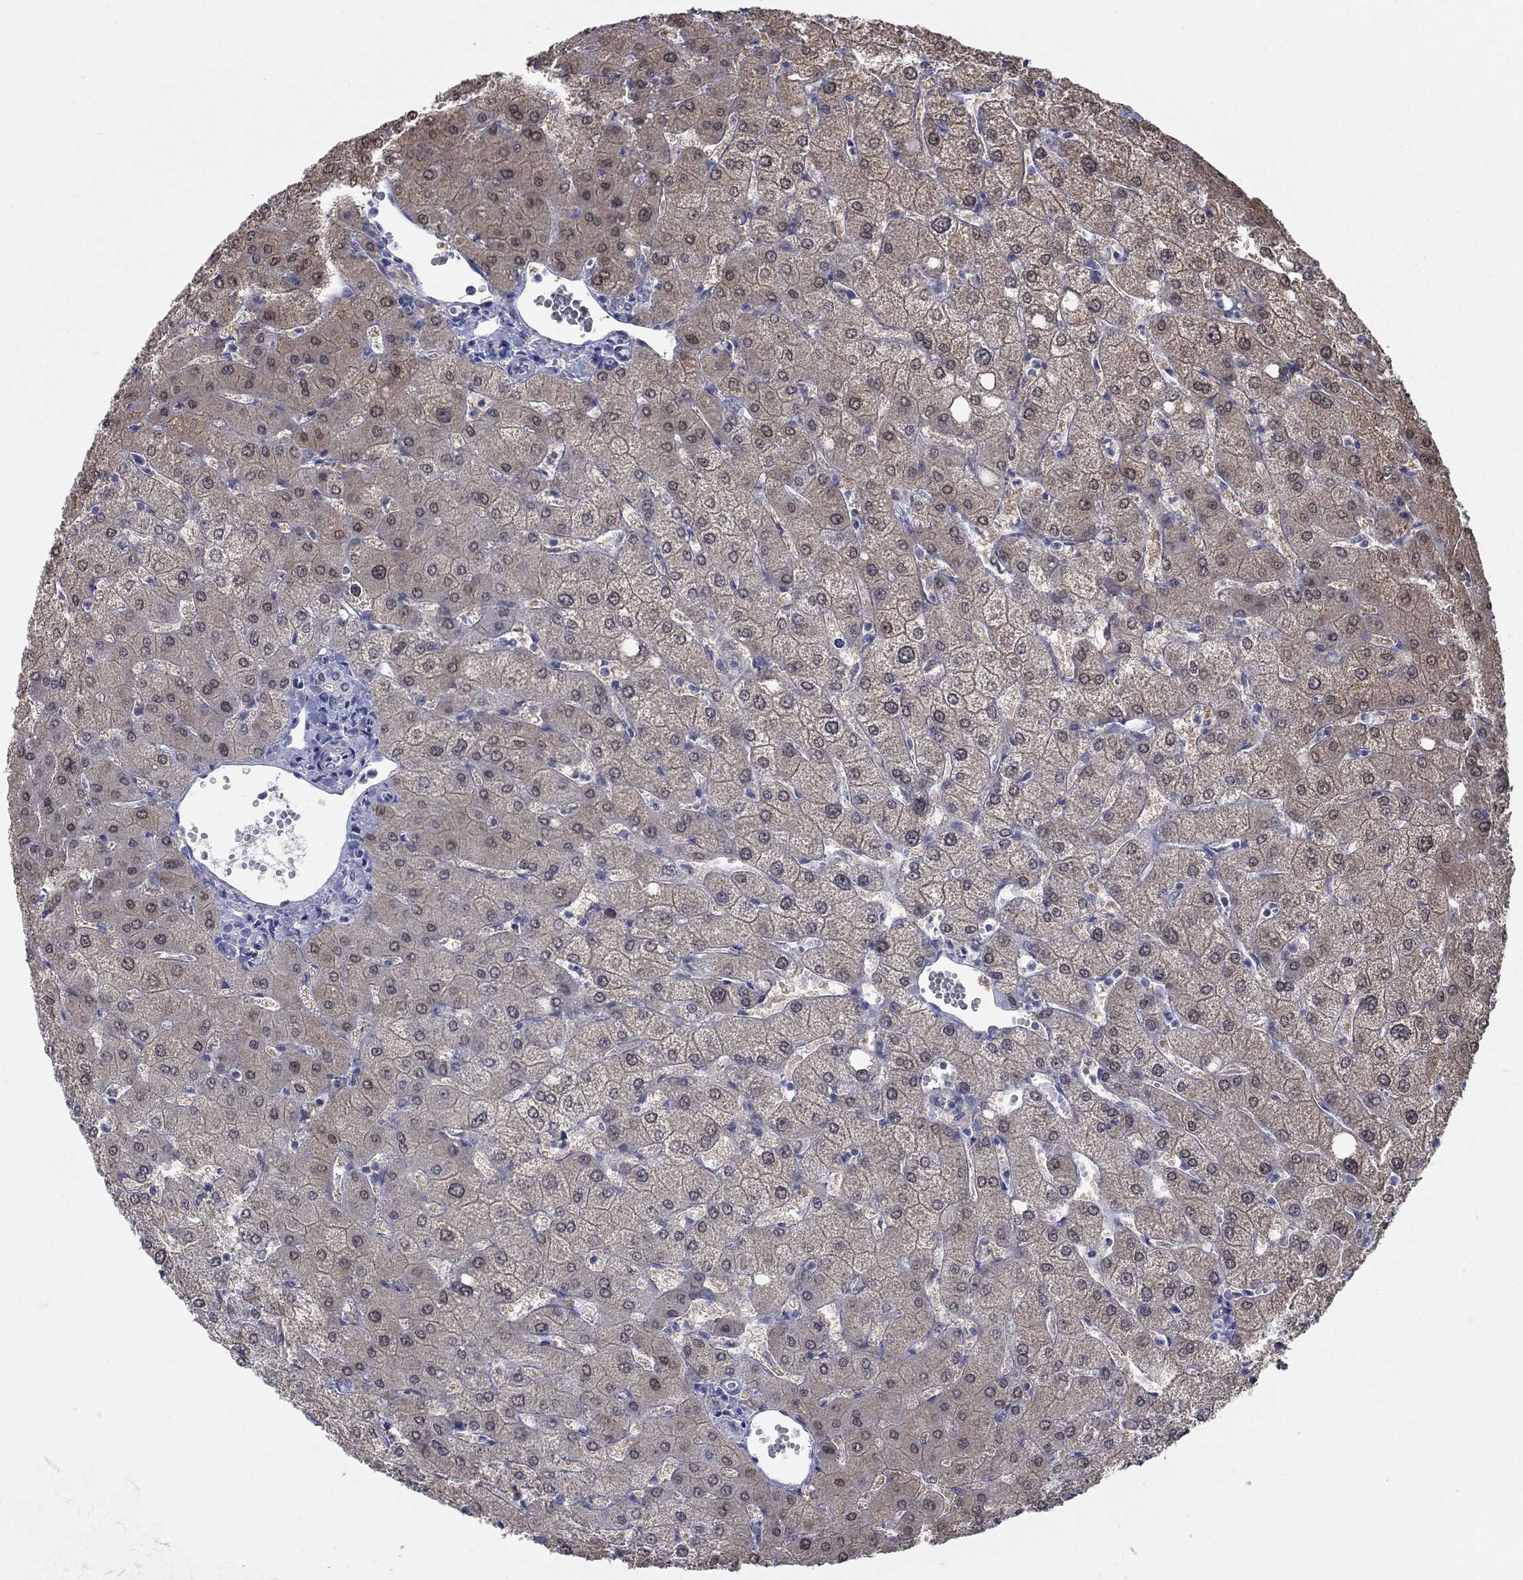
{"staining": {"intensity": "negative", "quantity": "none", "location": "none"}, "tissue": "liver", "cell_type": "Cholangiocytes", "image_type": "normal", "snomed": [{"axis": "morphology", "description": "Normal tissue, NOS"}, {"axis": "topography", "description": "Liver"}], "caption": "DAB immunohistochemical staining of benign human liver exhibits no significant expression in cholangiocytes.", "gene": "ATP6V1G2", "patient": {"sex": "female", "age": 54}}